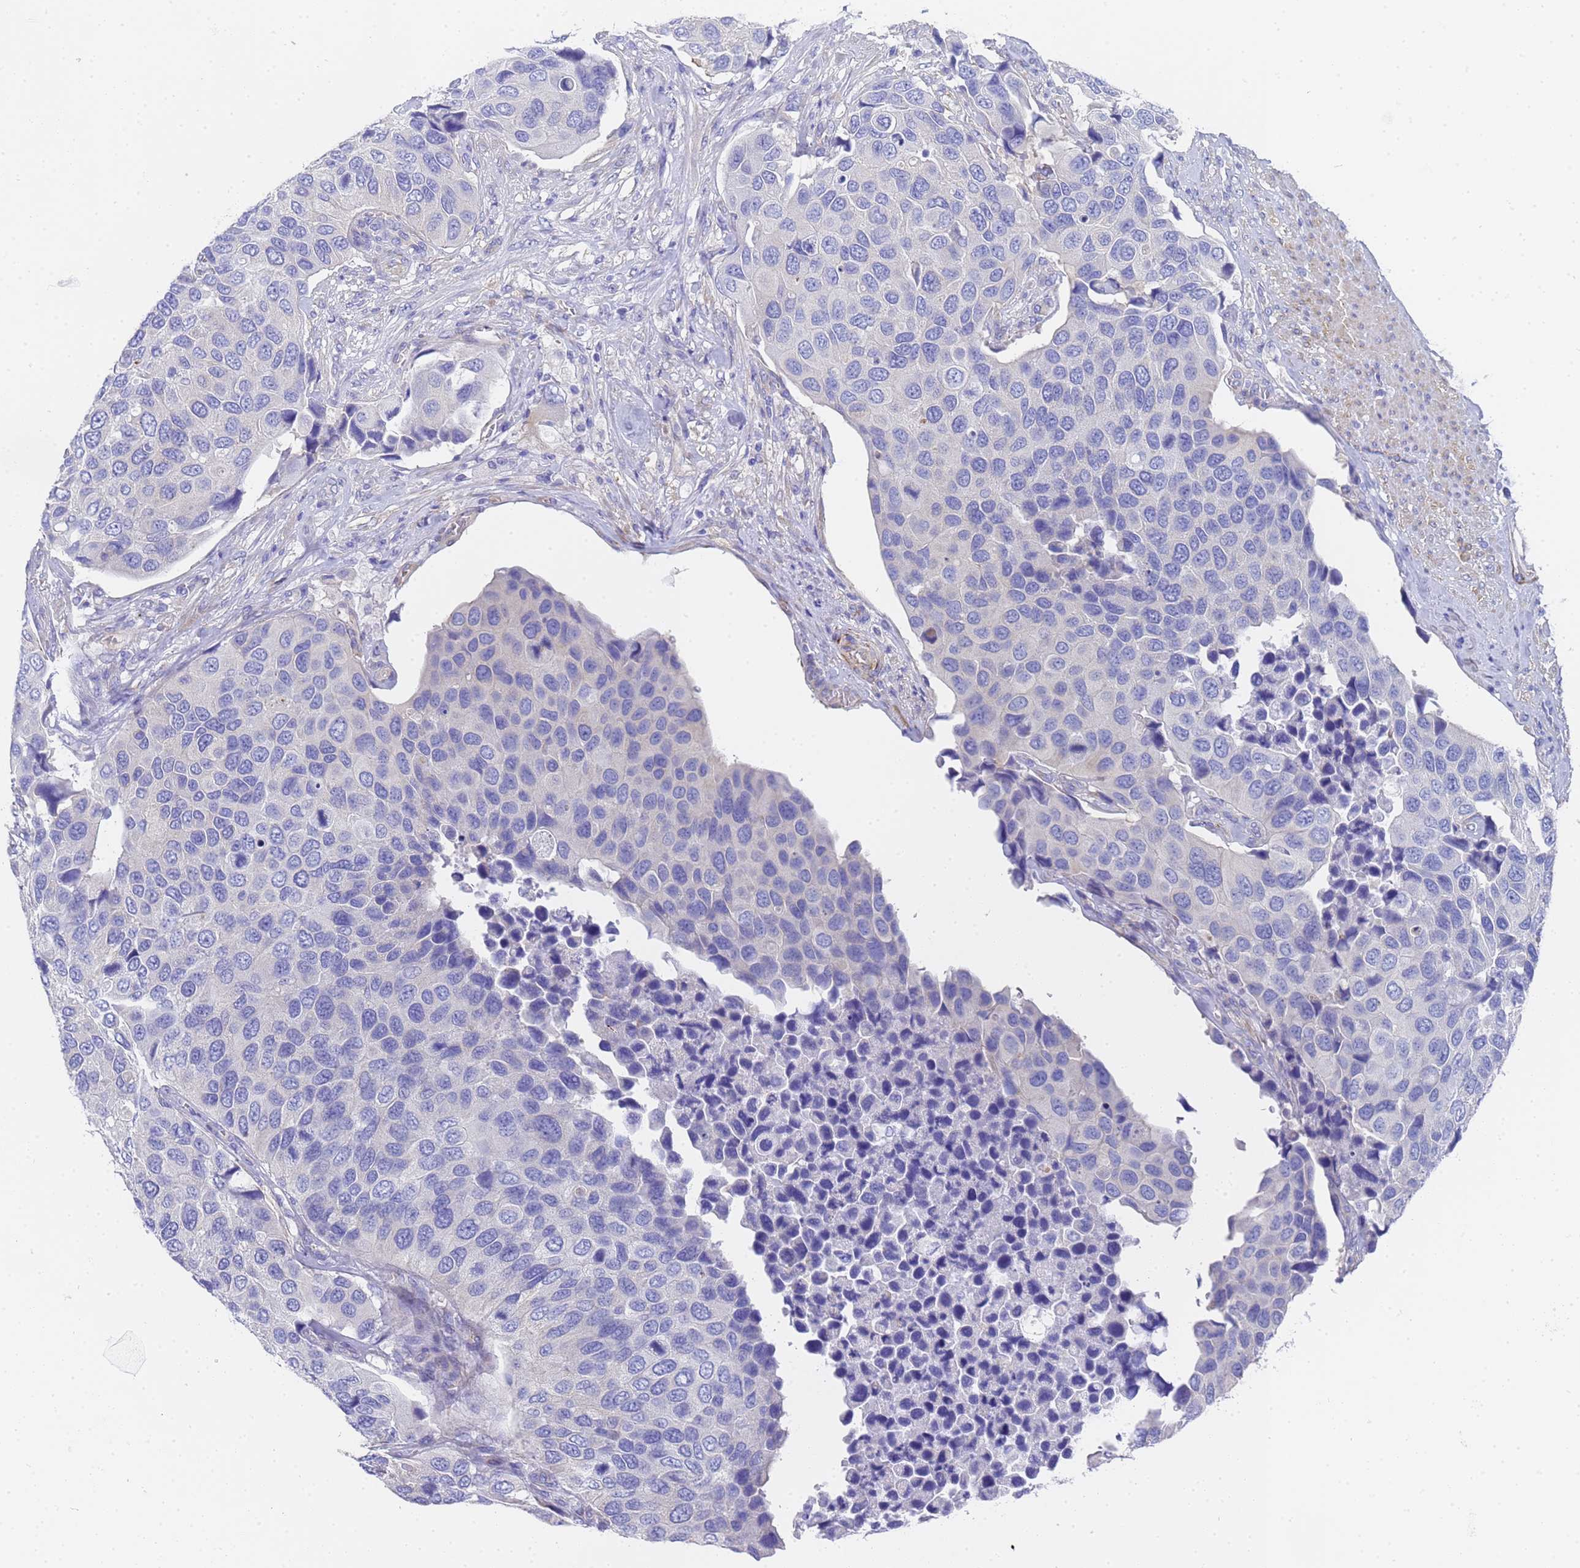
{"staining": {"intensity": "negative", "quantity": "none", "location": "none"}, "tissue": "urothelial cancer", "cell_type": "Tumor cells", "image_type": "cancer", "snomed": [{"axis": "morphology", "description": "Urothelial carcinoma, High grade"}, {"axis": "topography", "description": "Urinary bladder"}], "caption": "An IHC photomicrograph of high-grade urothelial carcinoma is shown. There is no staining in tumor cells of high-grade urothelial carcinoma.", "gene": "TUBB1", "patient": {"sex": "male", "age": 74}}